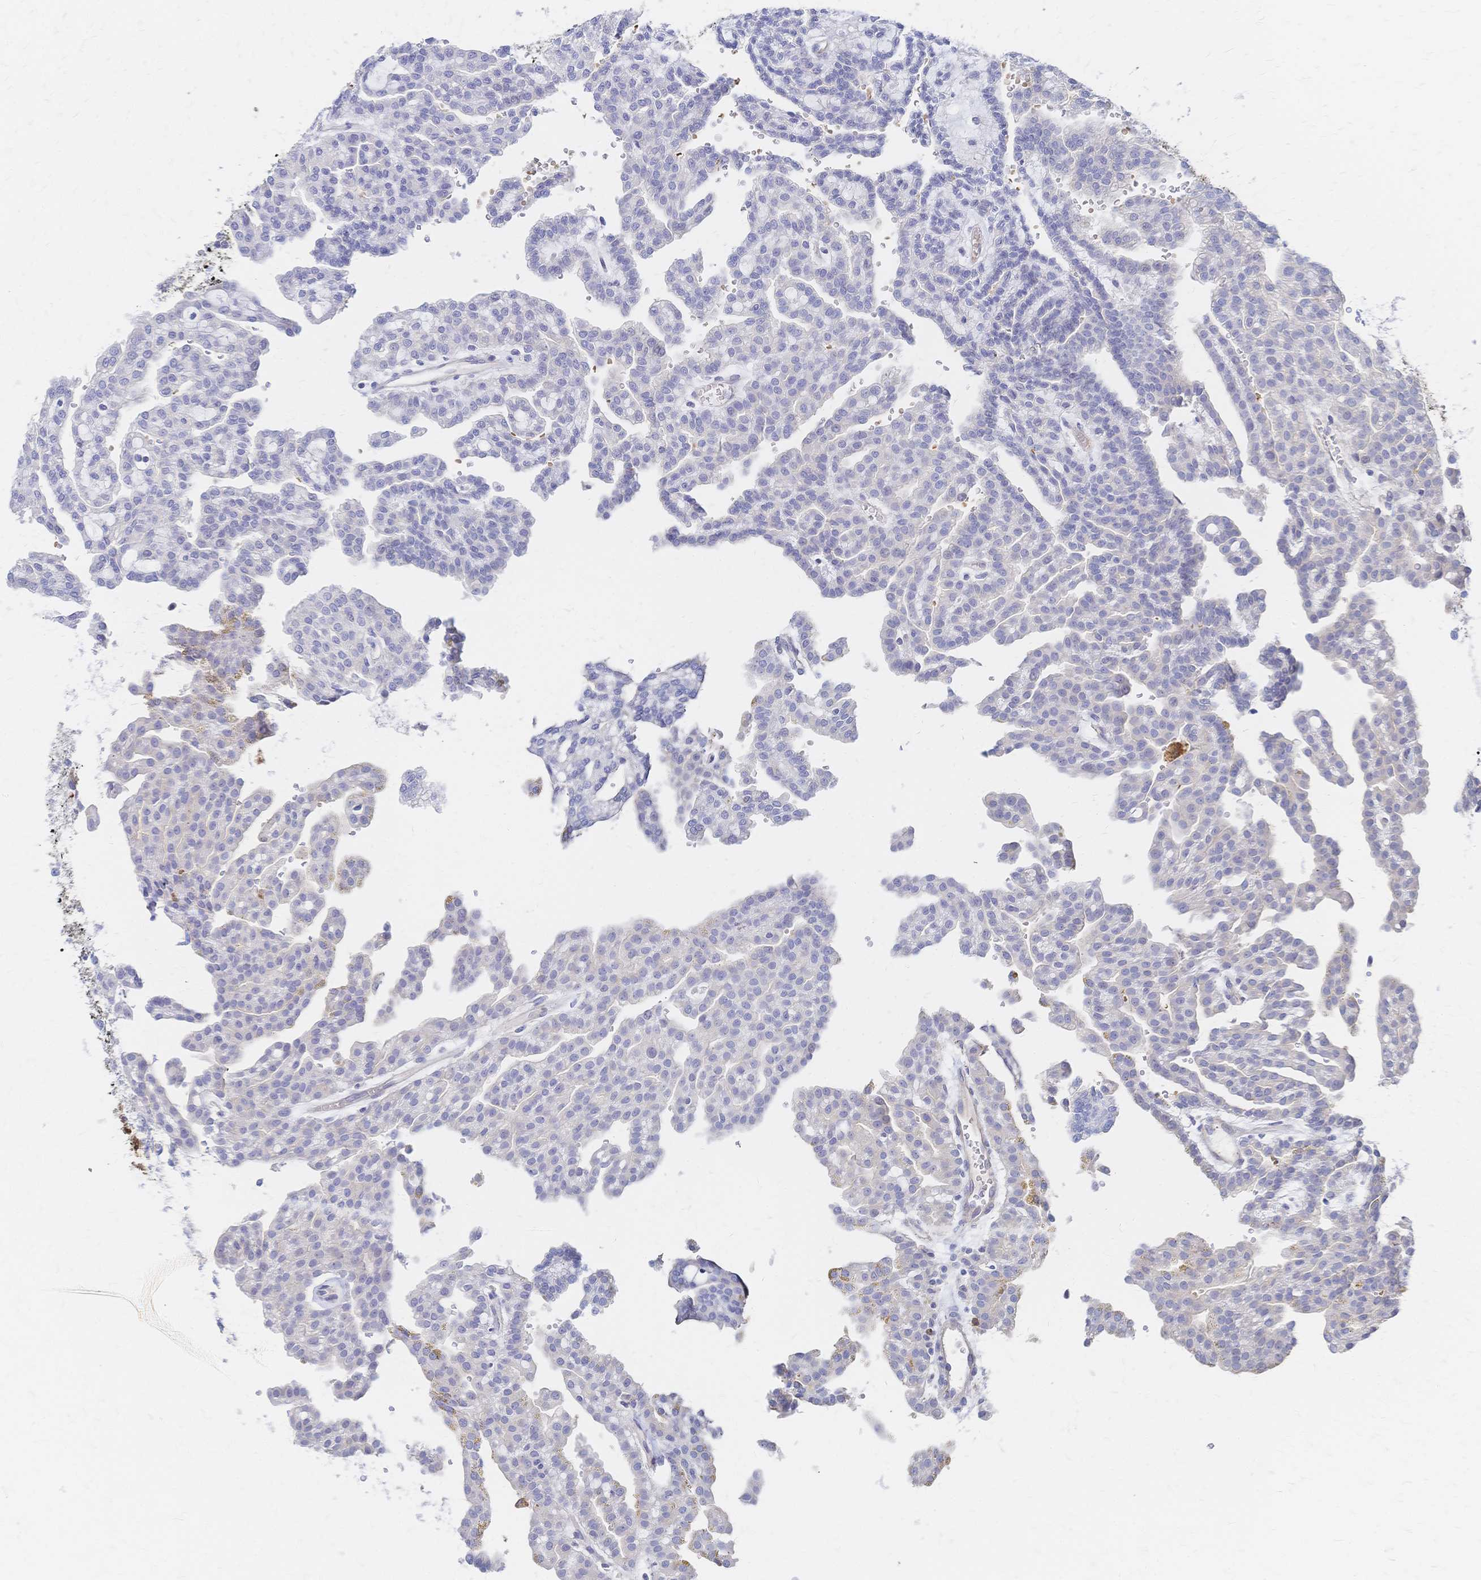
{"staining": {"intensity": "negative", "quantity": "none", "location": "none"}, "tissue": "renal cancer", "cell_type": "Tumor cells", "image_type": "cancer", "snomed": [{"axis": "morphology", "description": "Adenocarcinoma, NOS"}, {"axis": "topography", "description": "Kidney"}], "caption": "IHC photomicrograph of neoplastic tissue: human renal adenocarcinoma stained with DAB shows no significant protein positivity in tumor cells. Nuclei are stained in blue.", "gene": "SLC5A1", "patient": {"sex": "male", "age": 63}}